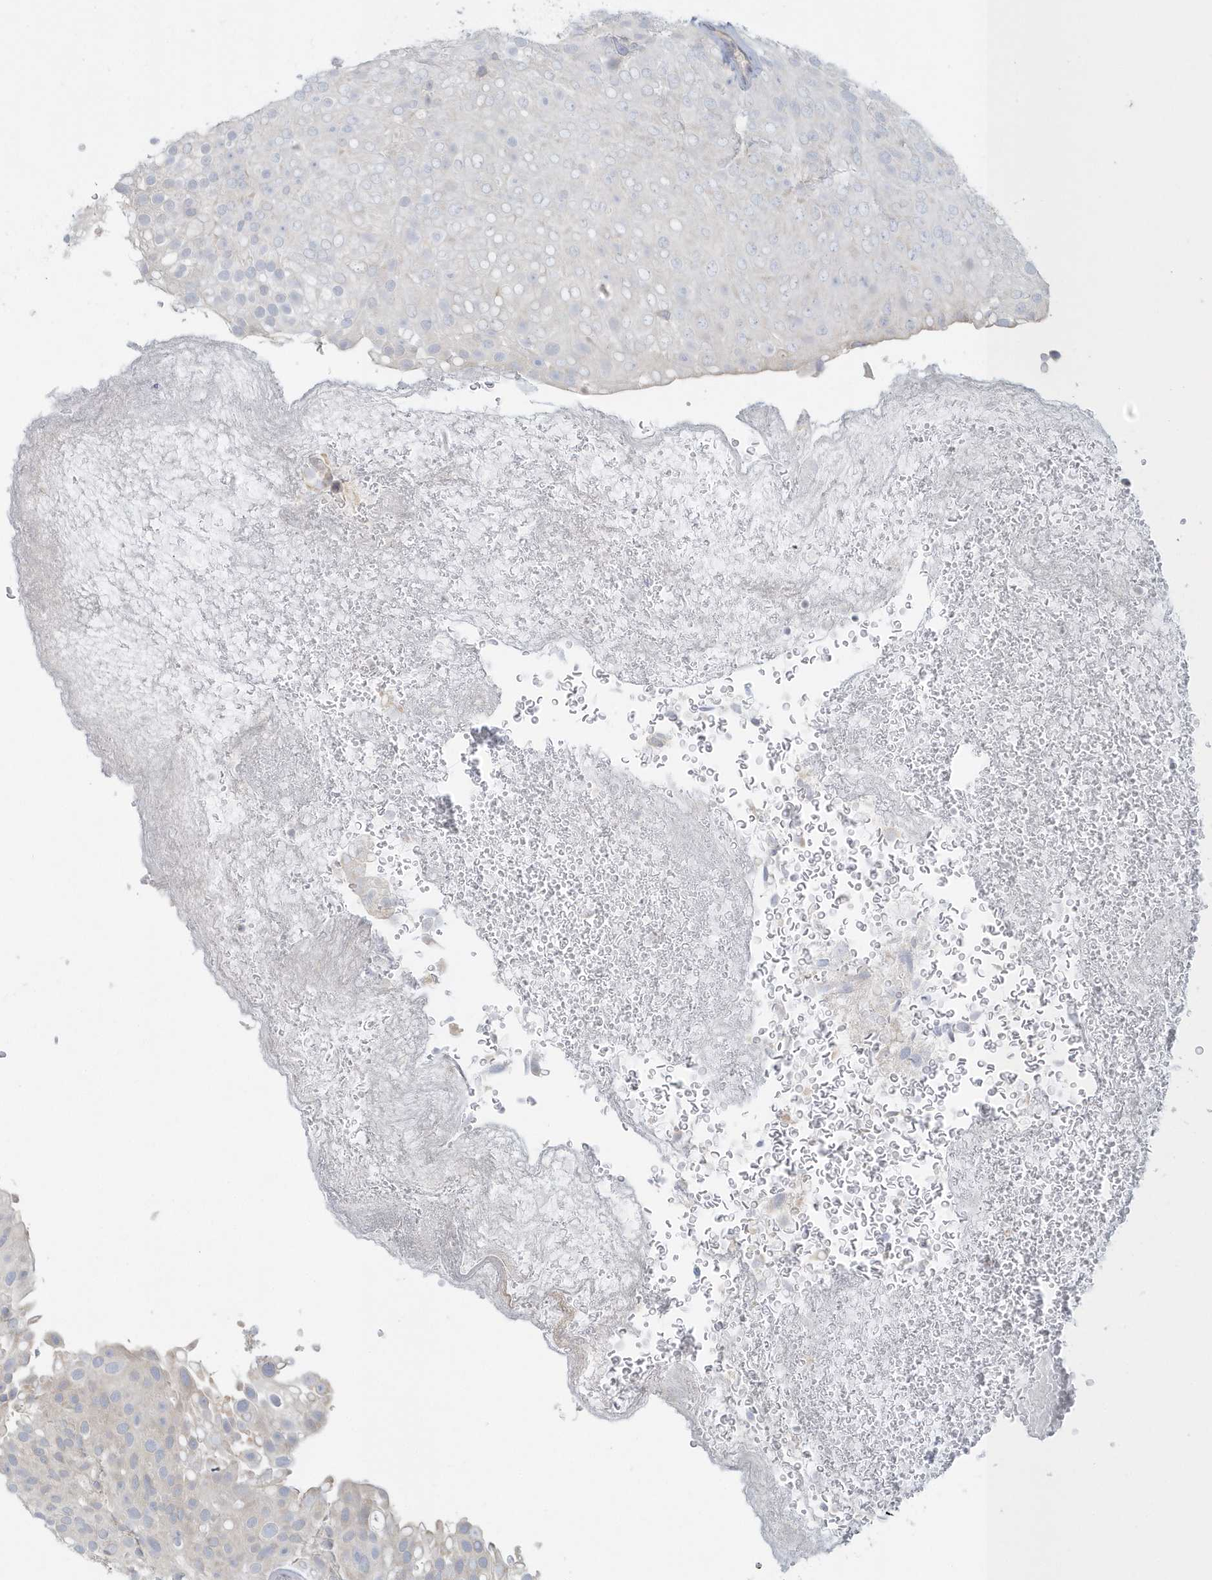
{"staining": {"intensity": "negative", "quantity": "none", "location": "none"}, "tissue": "urothelial cancer", "cell_type": "Tumor cells", "image_type": "cancer", "snomed": [{"axis": "morphology", "description": "Urothelial carcinoma, Low grade"}, {"axis": "topography", "description": "Urinary bladder"}], "caption": "The IHC histopathology image has no significant staining in tumor cells of urothelial carcinoma (low-grade) tissue.", "gene": "BLTP3A", "patient": {"sex": "male", "age": 78}}